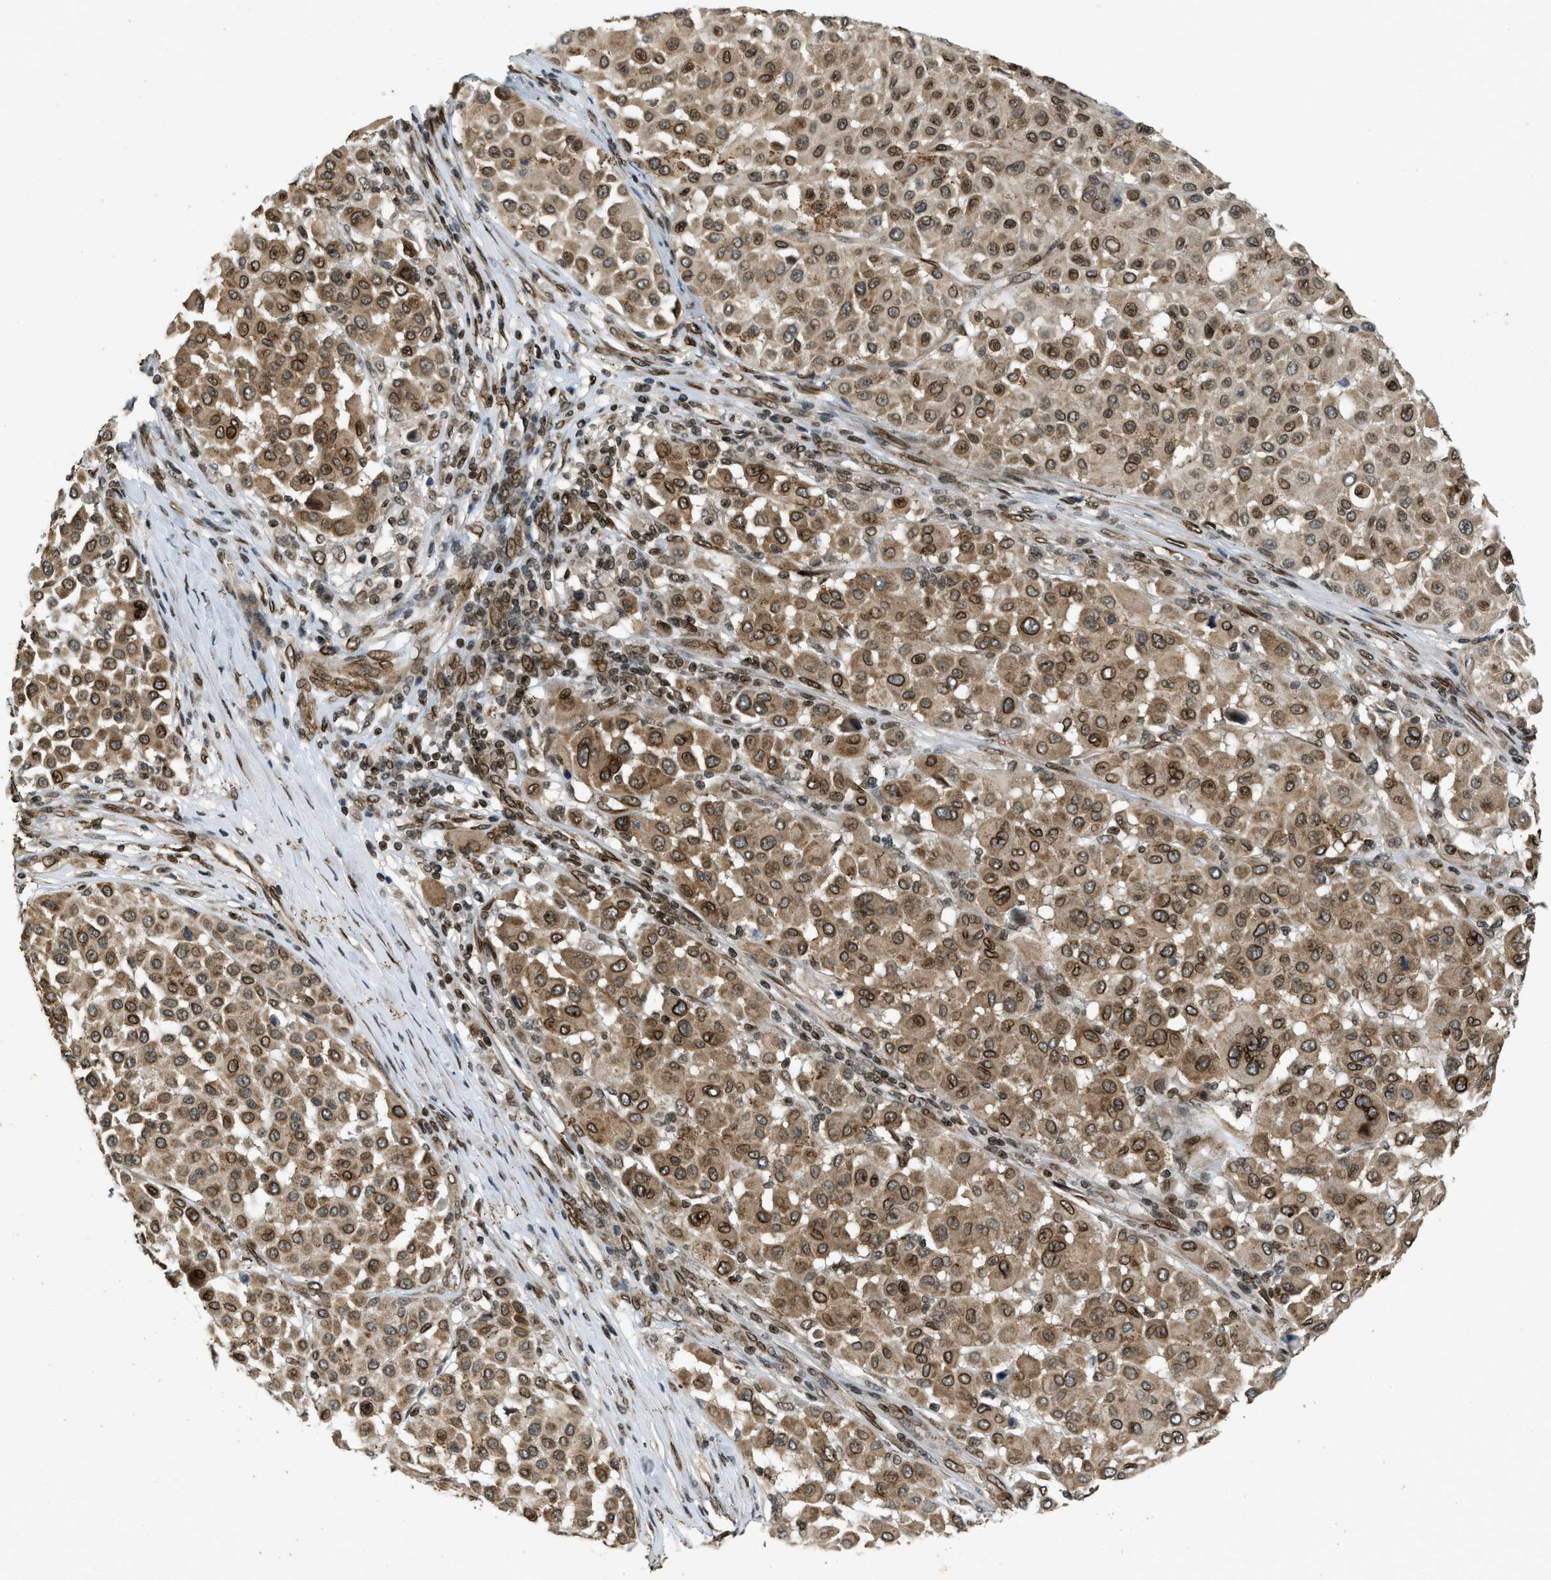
{"staining": {"intensity": "moderate", "quantity": ">75%", "location": "cytoplasmic/membranous,nuclear"}, "tissue": "melanoma", "cell_type": "Tumor cells", "image_type": "cancer", "snomed": [{"axis": "morphology", "description": "Malignant melanoma, Metastatic site"}, {"axis": "topography", "description": "Soft tissue"}], "caption": "There is medium levels of moderate cytoplasmic/membranous and nuclear staining in tumor cells of melanoma, as demonstrated by immunohistochemical staining (brown color).", "gene": "SYNE1", "patient": {"sex": "male", "age": 41}}